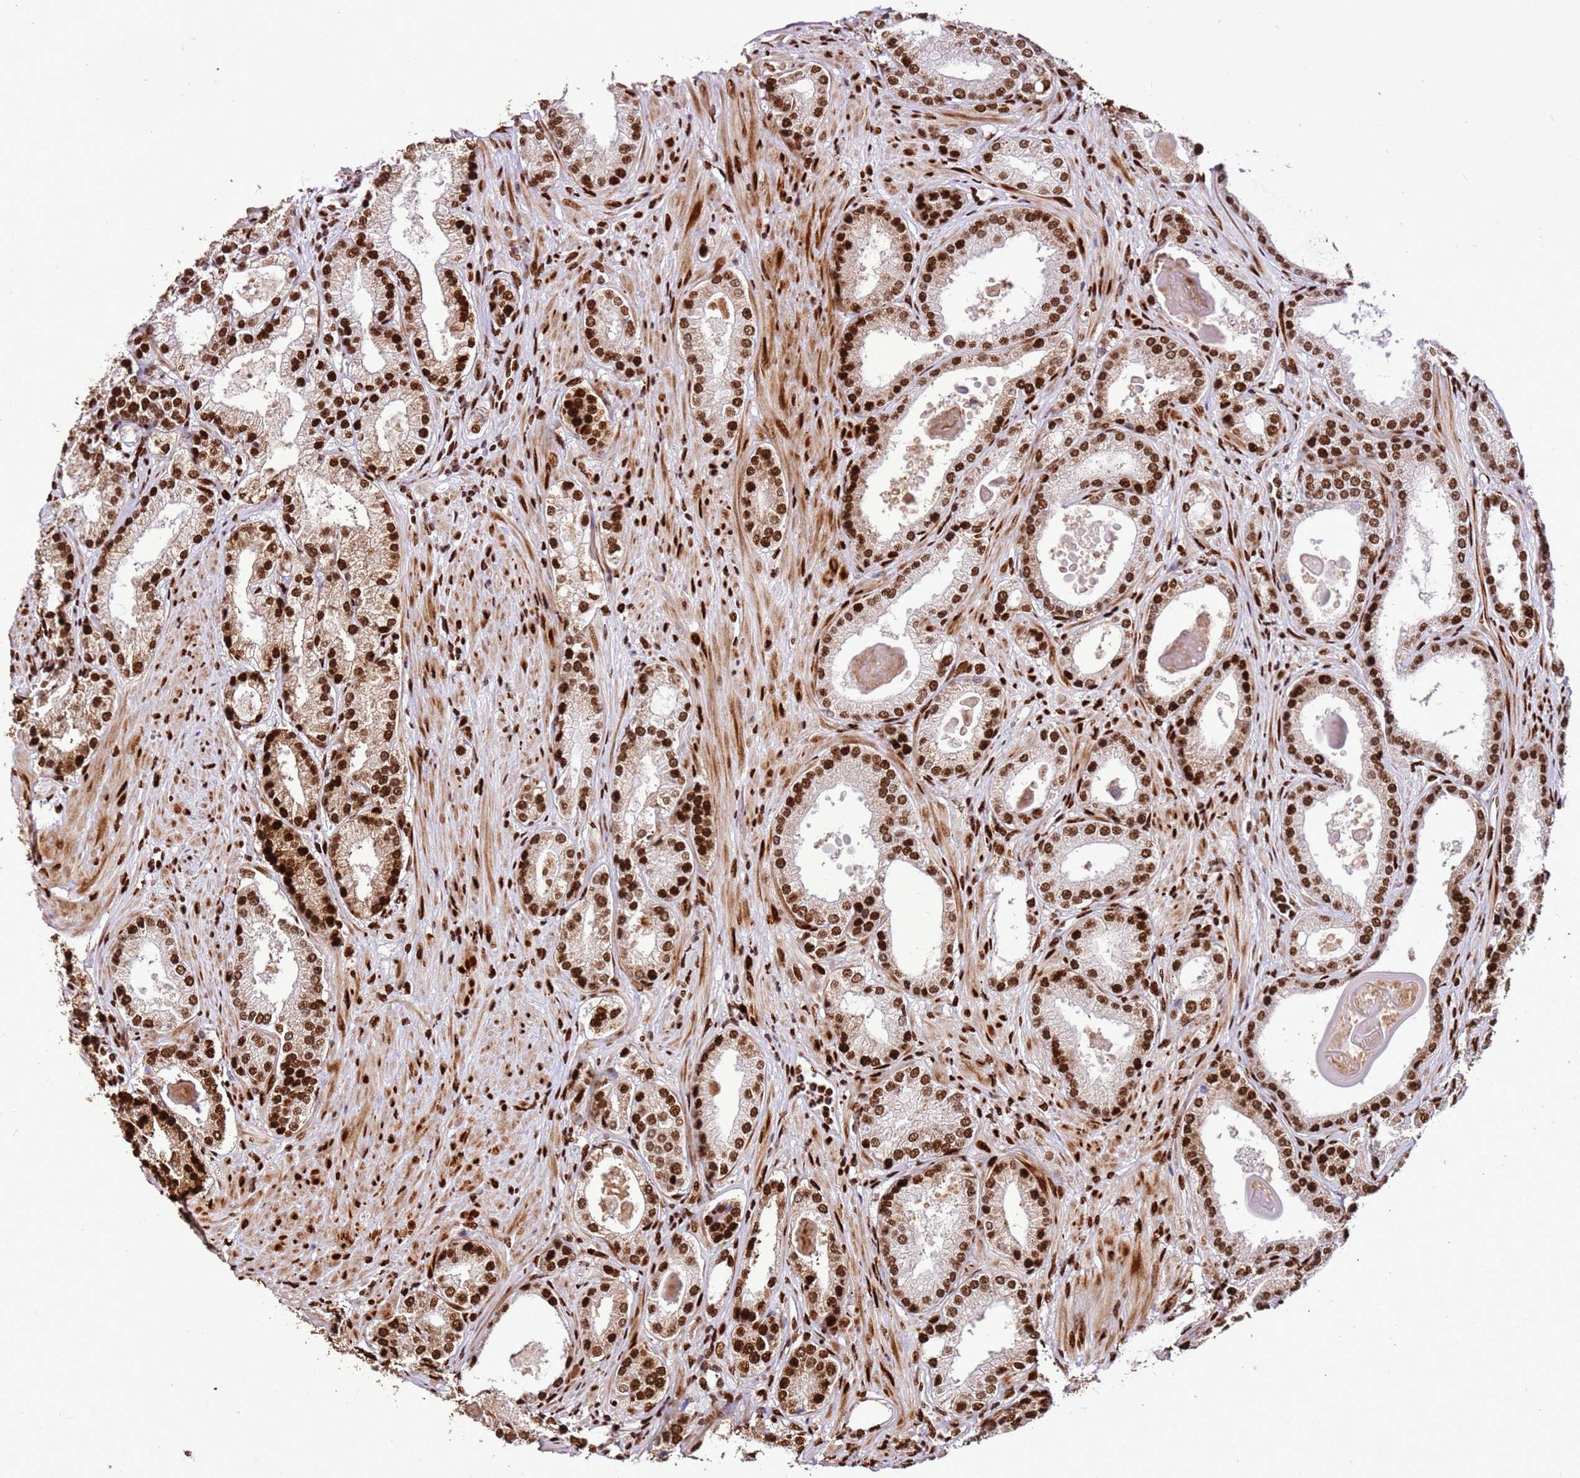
{"staining": {"intensity": "strong", "quantity": ">75%", "location": "nuclear"}, "tissue": "prostate cancer", "cell_type": "Tumor cells", "image_type": "cancer", "snomed": [{"axis": "morphology", "description": "Adenocarcinoma, Low grade"}, {"axis": "topography", "description": "Prostate"}], "caption": "A brown stain highlights strong nuclear expression of a protein in prostate cancer (adenocarcinoma (low-grade)) tumor cells. The protein of interest is stained brown, and the nuclei are stained in blue (DAB IHC with brightfield microscopy, high magnification).", "gene": "HNRNPAB", "patient": {"sex": "male", "age": 59}}